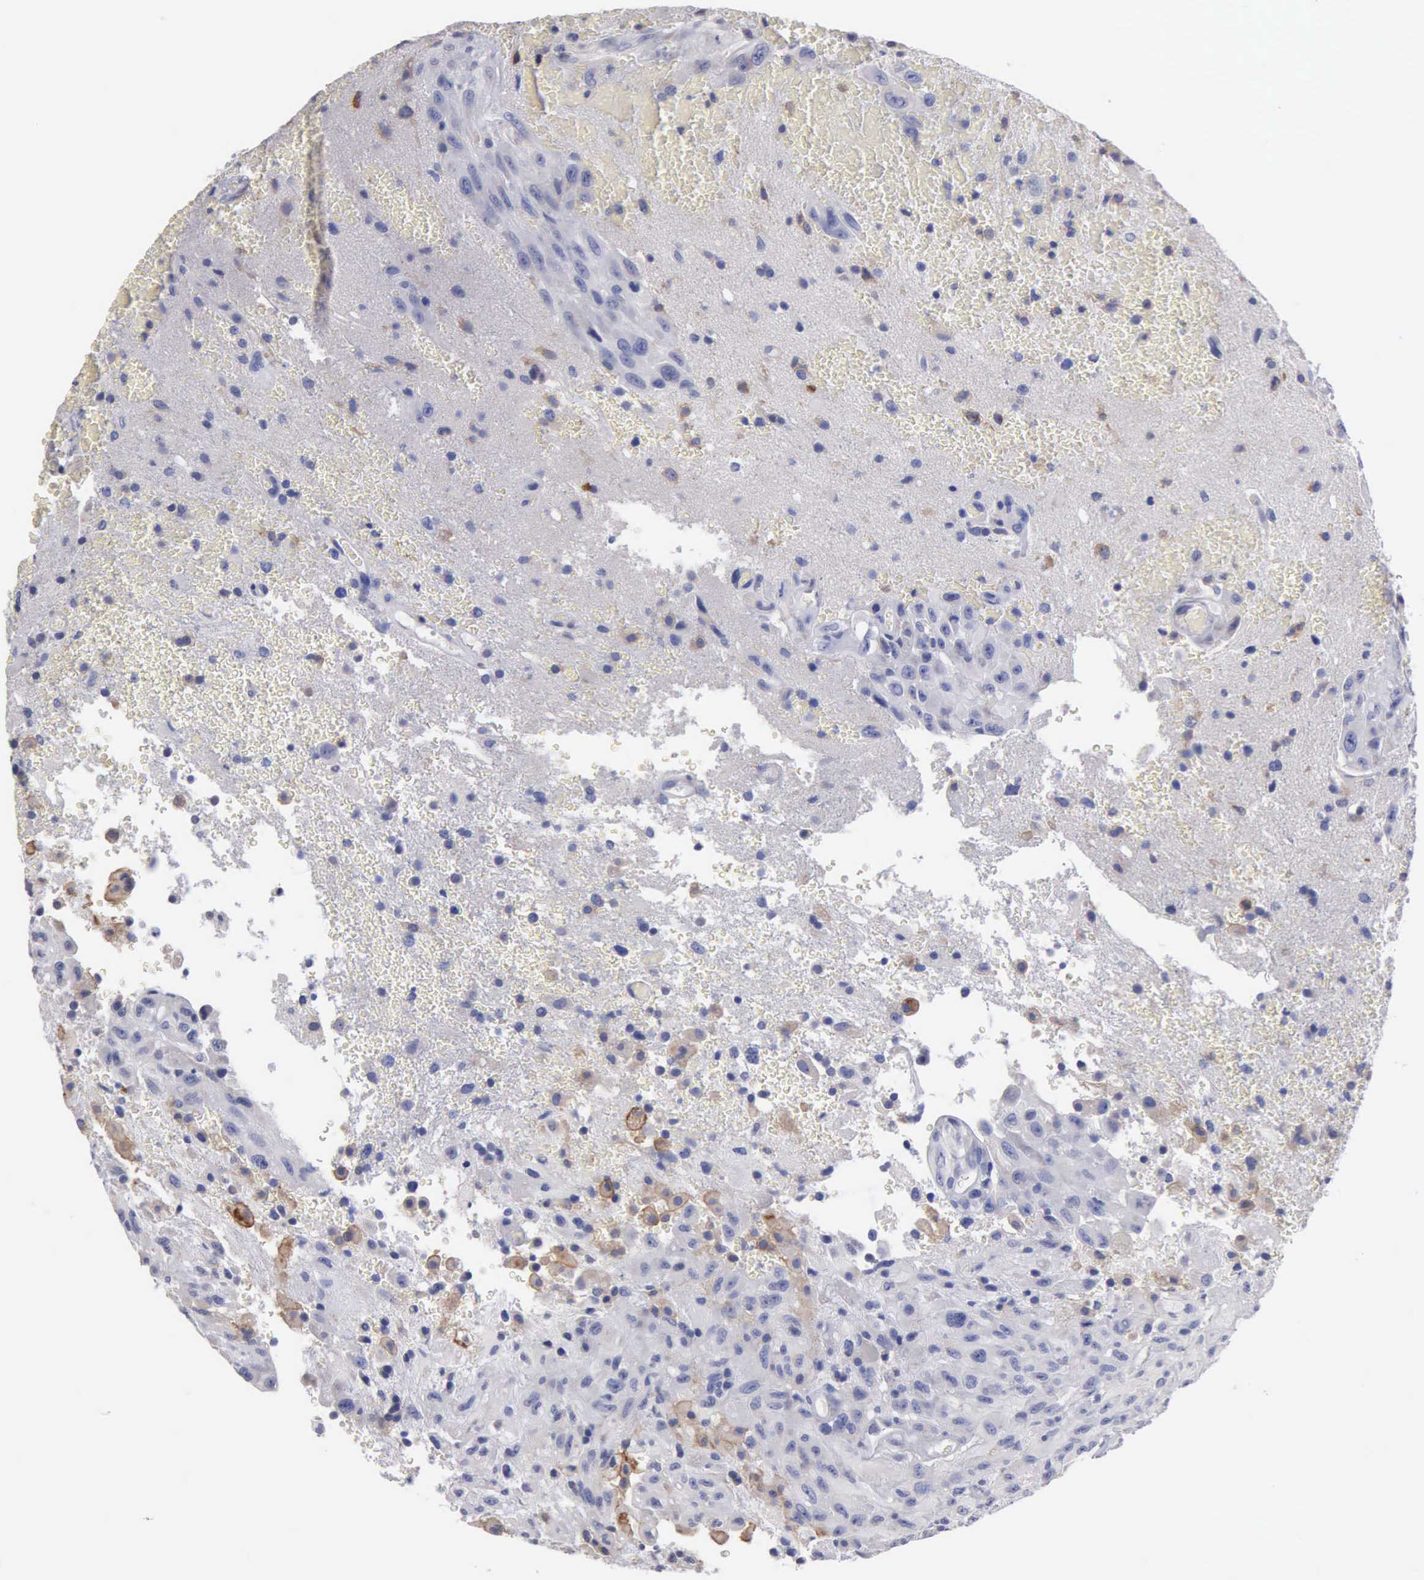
{"staining": {"intensity": "negative", "quantity": "none", "location": "none"}, "tissue": "glioma", "cell_type": "Tumor cells", "image_type": "cancer", "snomed": [{"axis": "morphology", "description": "Glioma, malignant, High grade"}, {"axis": "topography", "description": "Brain"}], "caption": "Tumor cells are negative for brown protein staining in malignant high-grade glioma.", "gene": "PTGS2", "patient": {"sex": "male", "age": 48}}